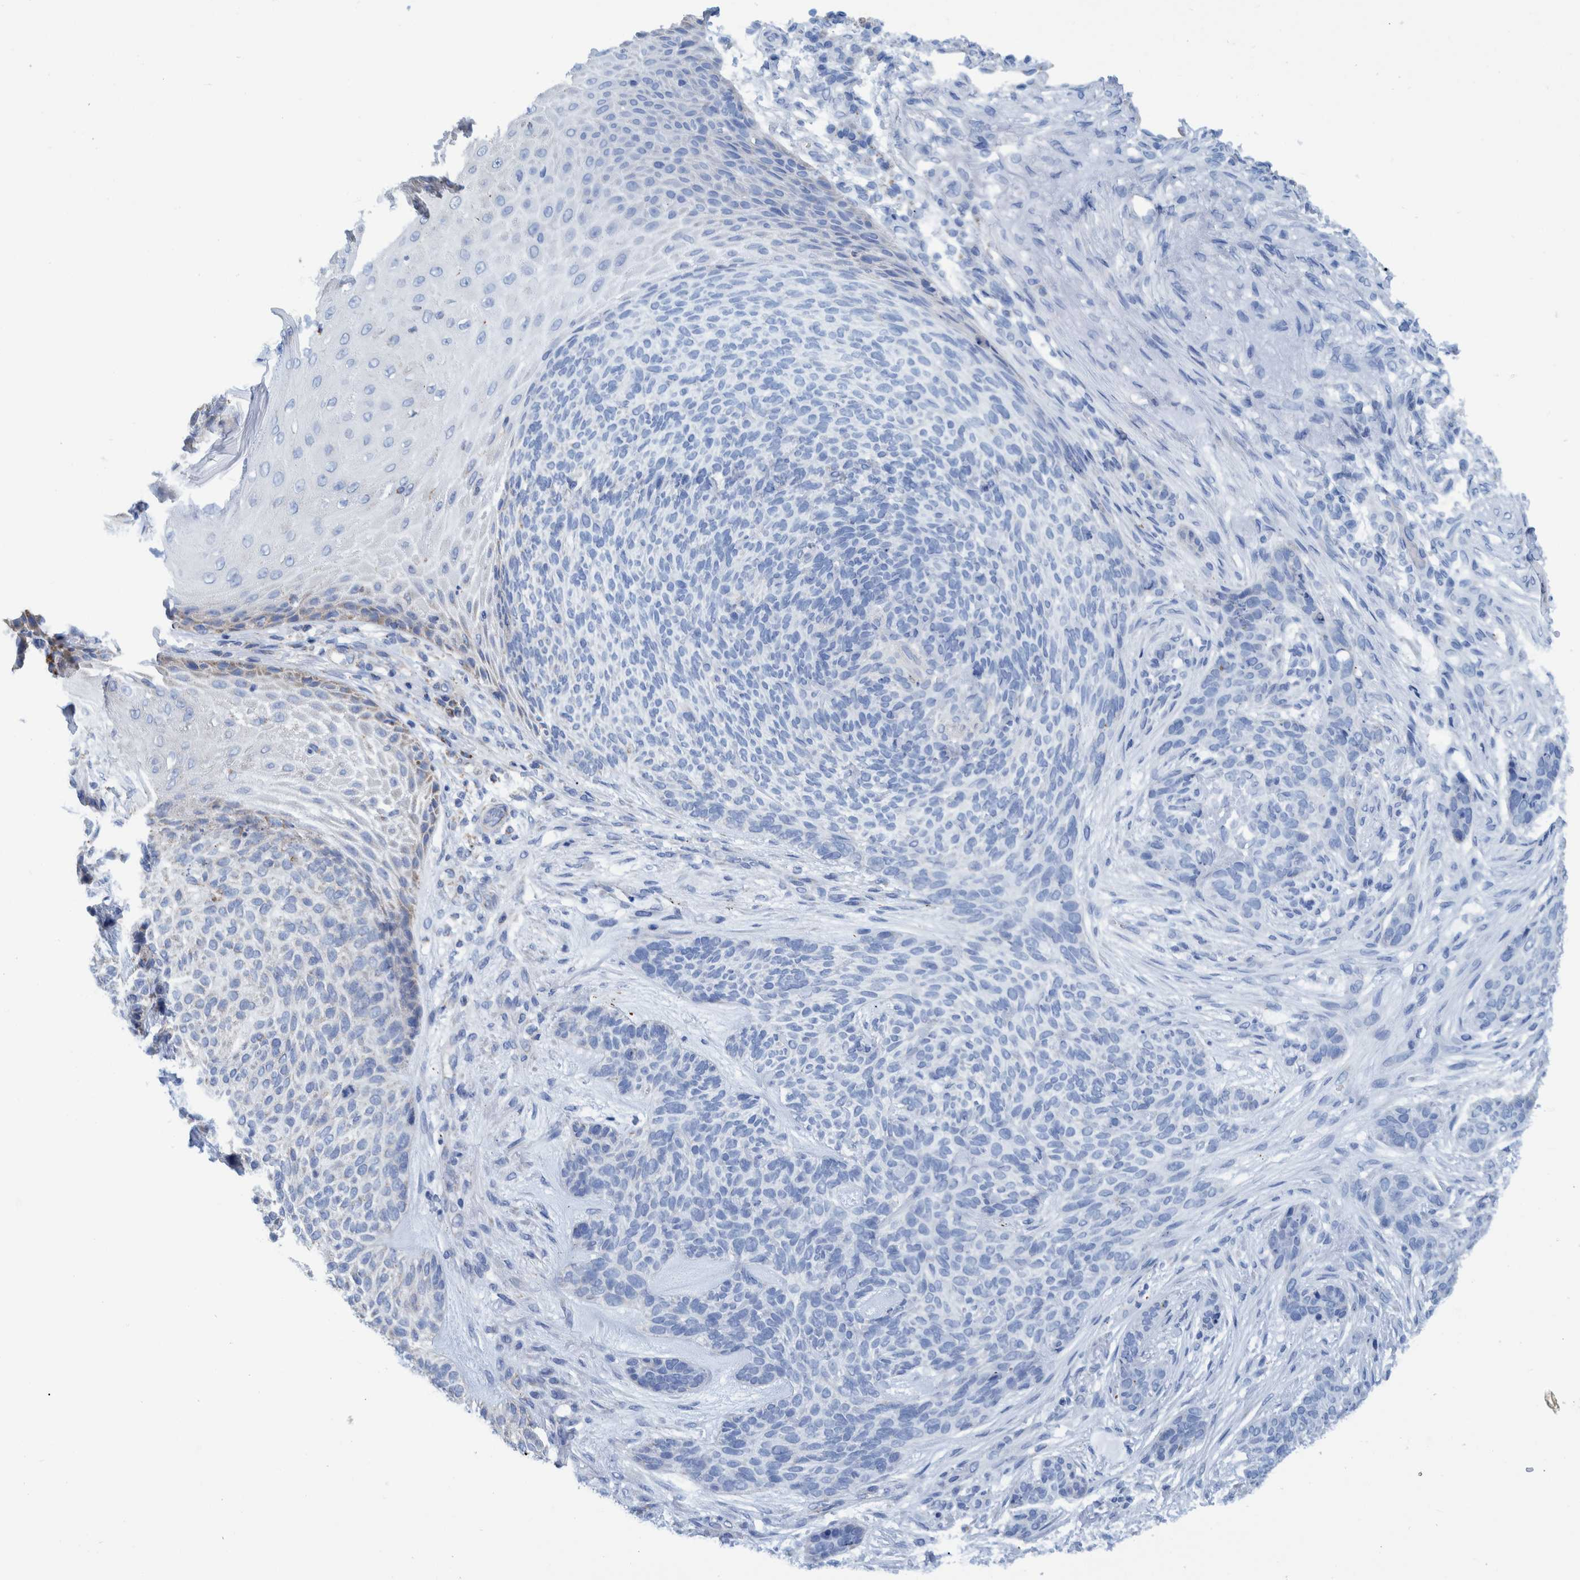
{"staining": {"intensity": "negative", "quantity": "none", "location": "none"}, "tissue": "skin cancer", "cell_type": "Tumor cells", "image_type": "cancer", "snomed": [{"axis": "morphology", "description": "Basal cell carcinoma"}, {"axis": "topography", "description": "Skin"}], "caption": "This is an immunohistochemistry (IHC) histopathology image of human skin basal cell carcinoma. There is no staining in tumor cells.", "gene": "BZW2", "patient": {"sex": "male", "age": 55}}